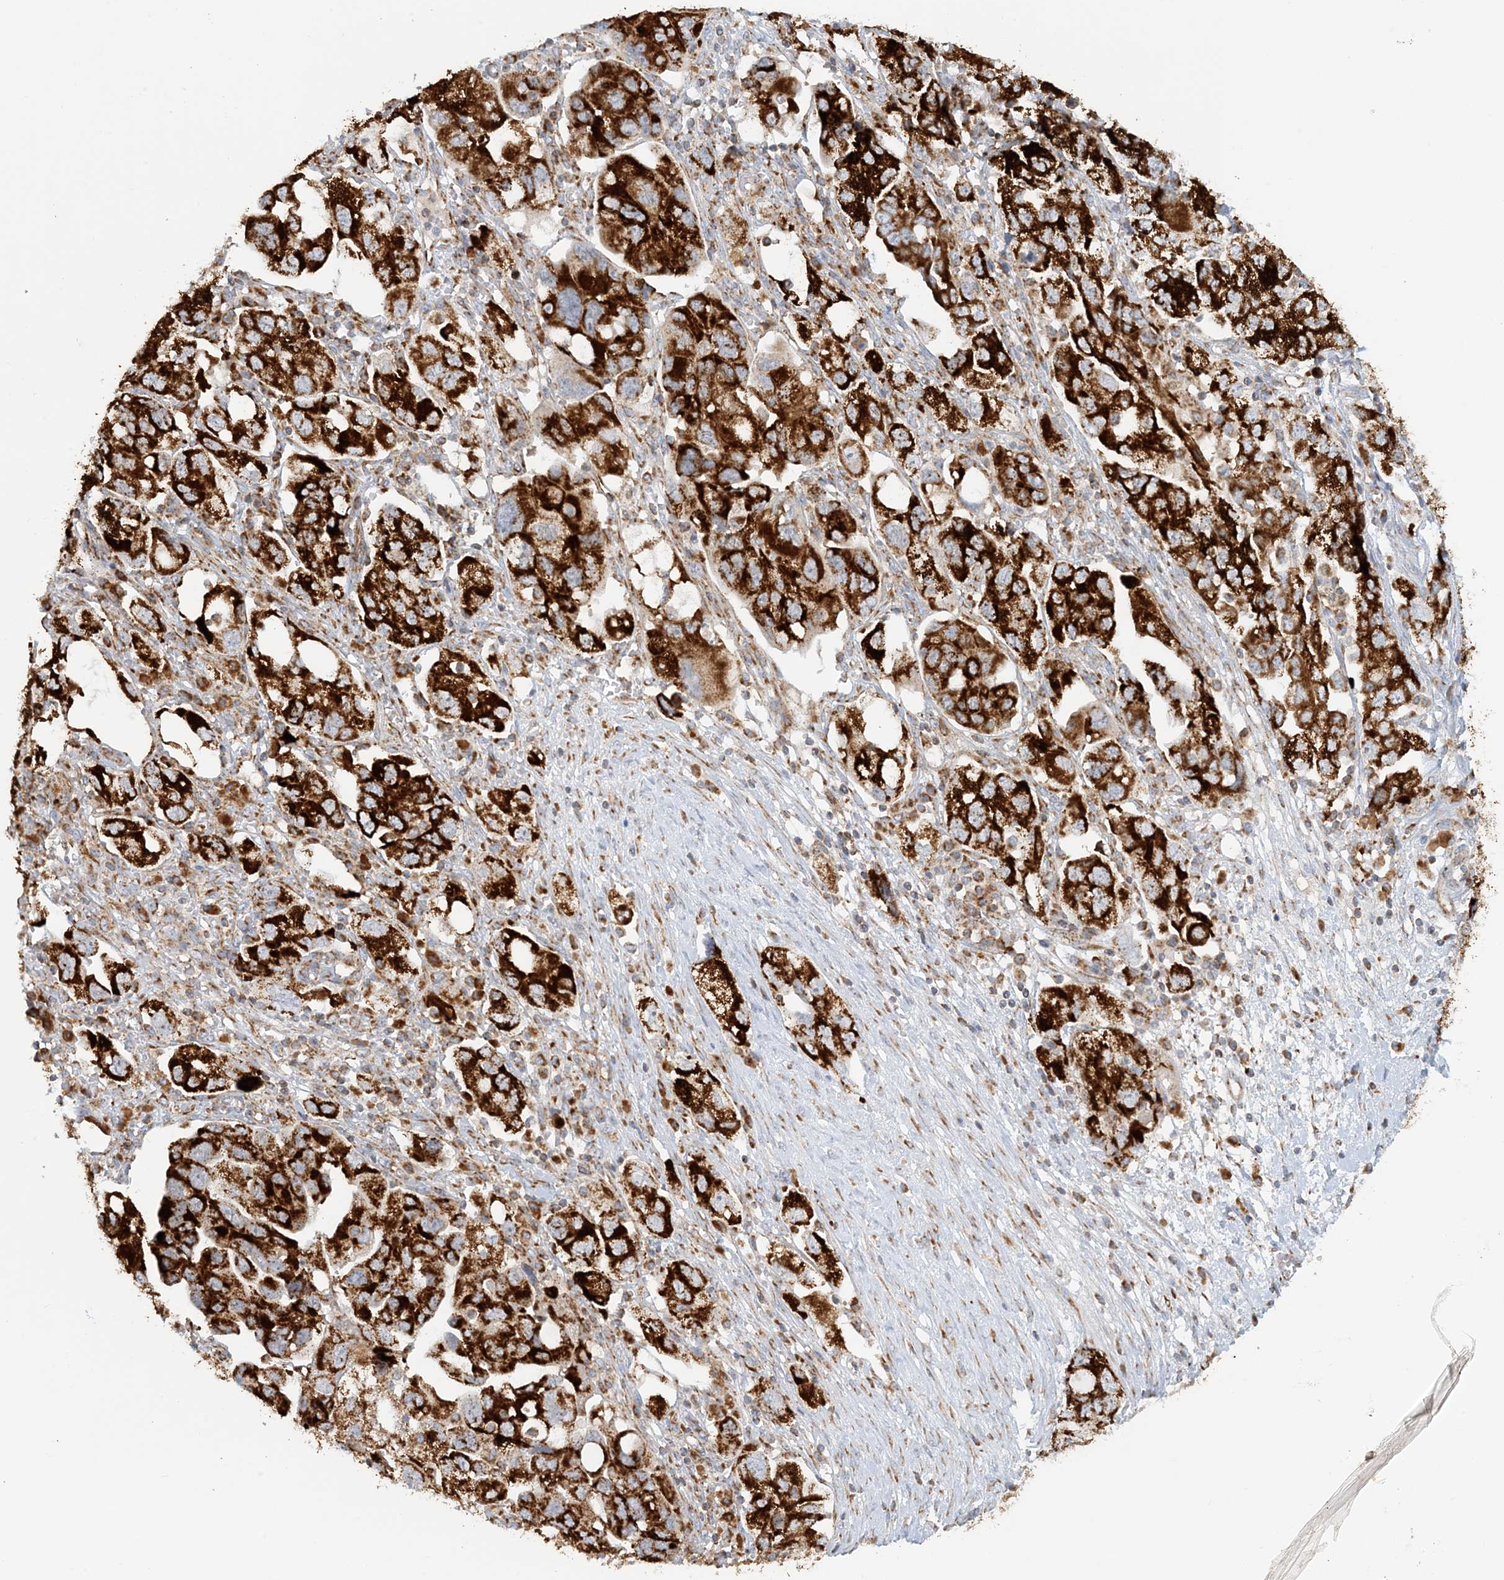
{"staining": {"intensity": "strong", "quantity": ">75%", "location": "cytoplasmic/membranous"}, "tissue": "ovarian cancer", "cell_type": "Tumor cells", "image_type": "cancer", "snomed": [{"axis": "morphology", "description": "Carcinoma, NOS"}, {"axis": "morphology", "description": "Cystadenocarcinoma, serous, NOS"}, {"axis": "topography", "description": "Ovary"}], "caption": "Protein analysis of ovarian cancer (serous cystadenocarcinoma) tissue demonstrates strong cytoplasmic/membranous positivity in approximately >75% of tumor cells. (DAB (3,3'-diaminobenzidine) IHC with brightfield microscopy, high magnification).", "gene": "COA3", "patient": {"sex": "female", "age": 69}}